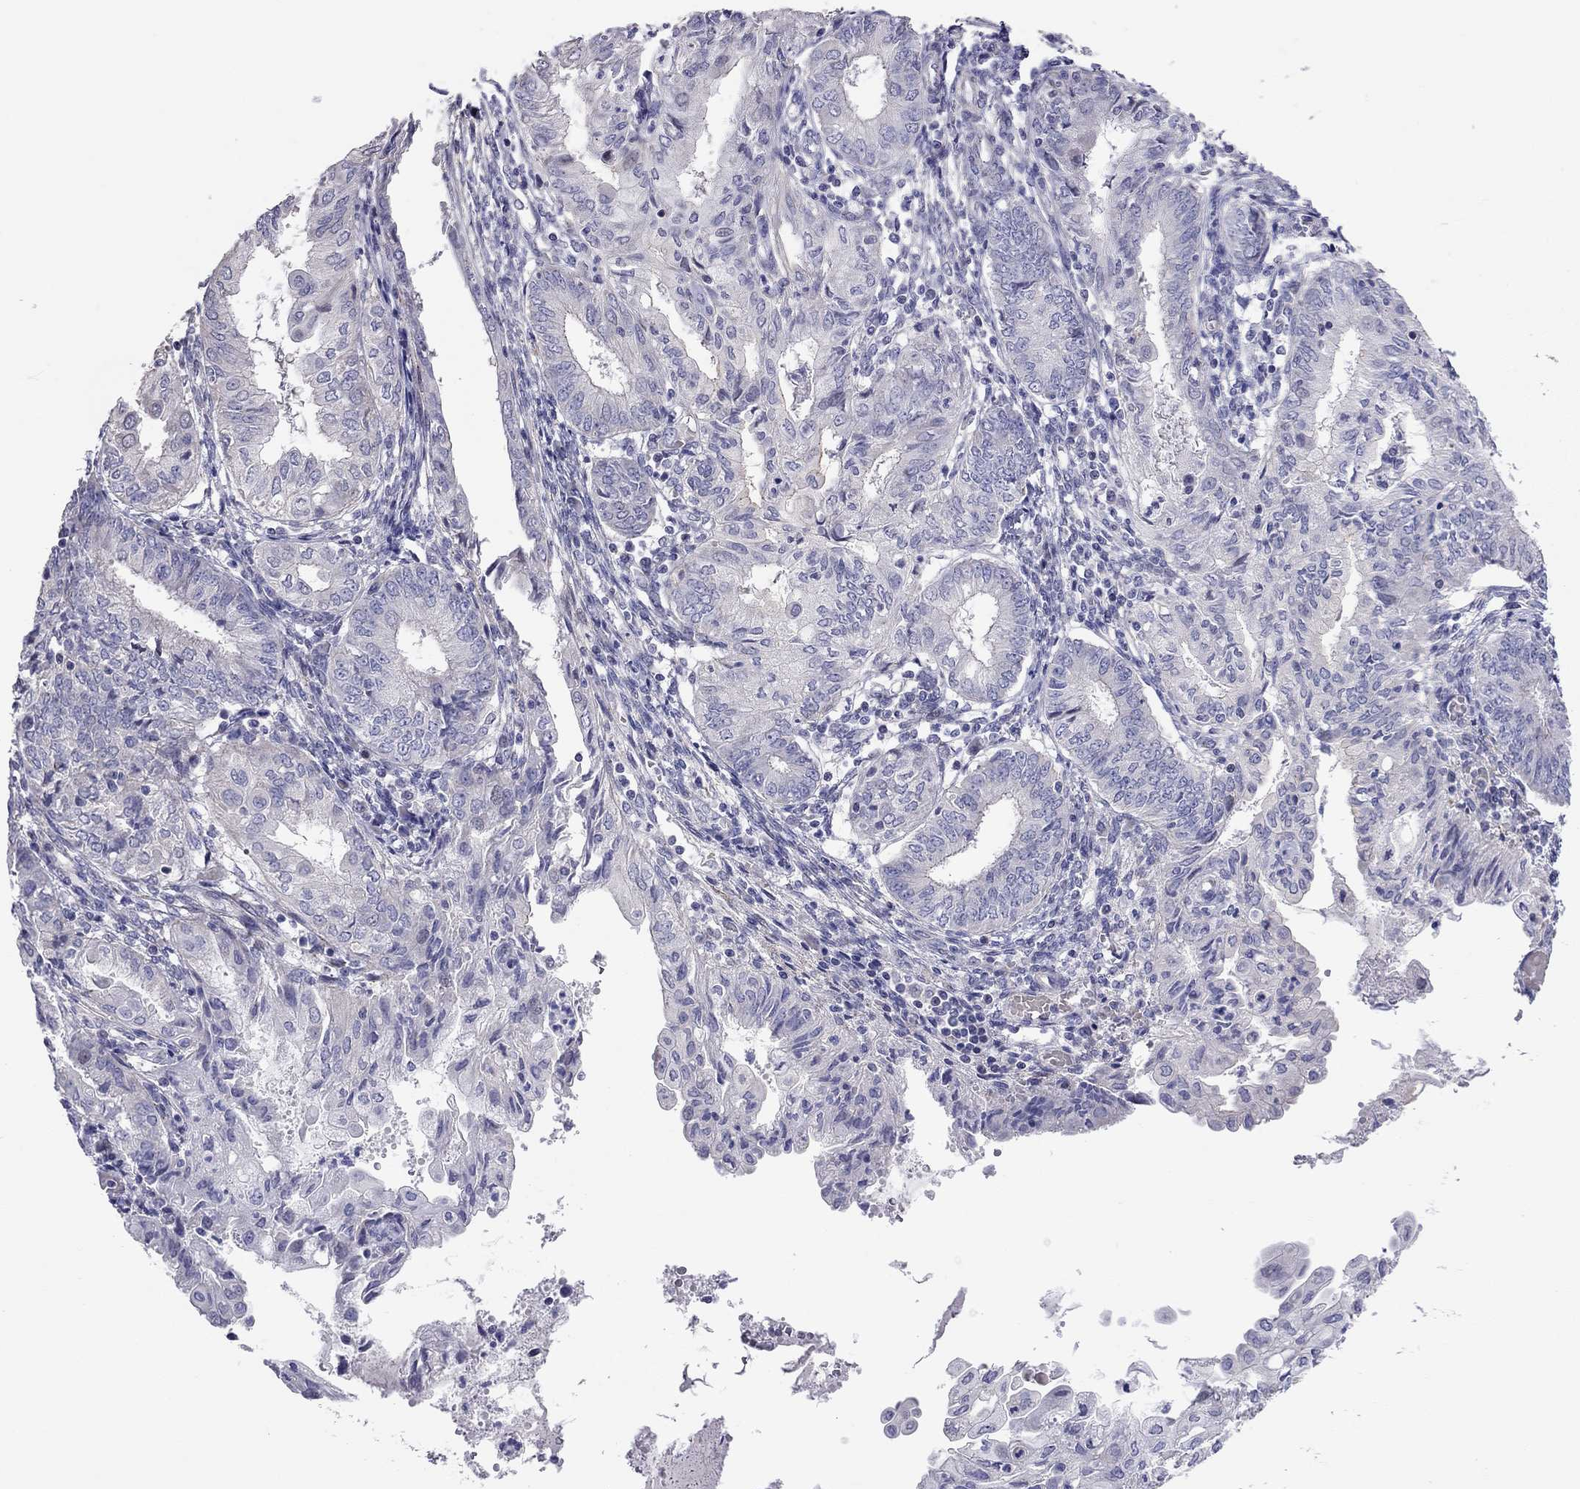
{"staining": {"intensity": "negative", "quantity": "none", "location": "none"}, "tissue": "endometrial cancer", "cell_type": "Tumor cells", "image_type": "cancer", "snomed": [{"axis": "morphology", "description": "Adenocarcinoma, NOS"}, {"axis": "topography", "description": "Endometrium"}], "caption": "Immunohistochemical staining of human endometrial cancer shows no significant positivity in tumor cells.", "gene": "SYTL2", "patient": {"sex": "female", "age": 68}}